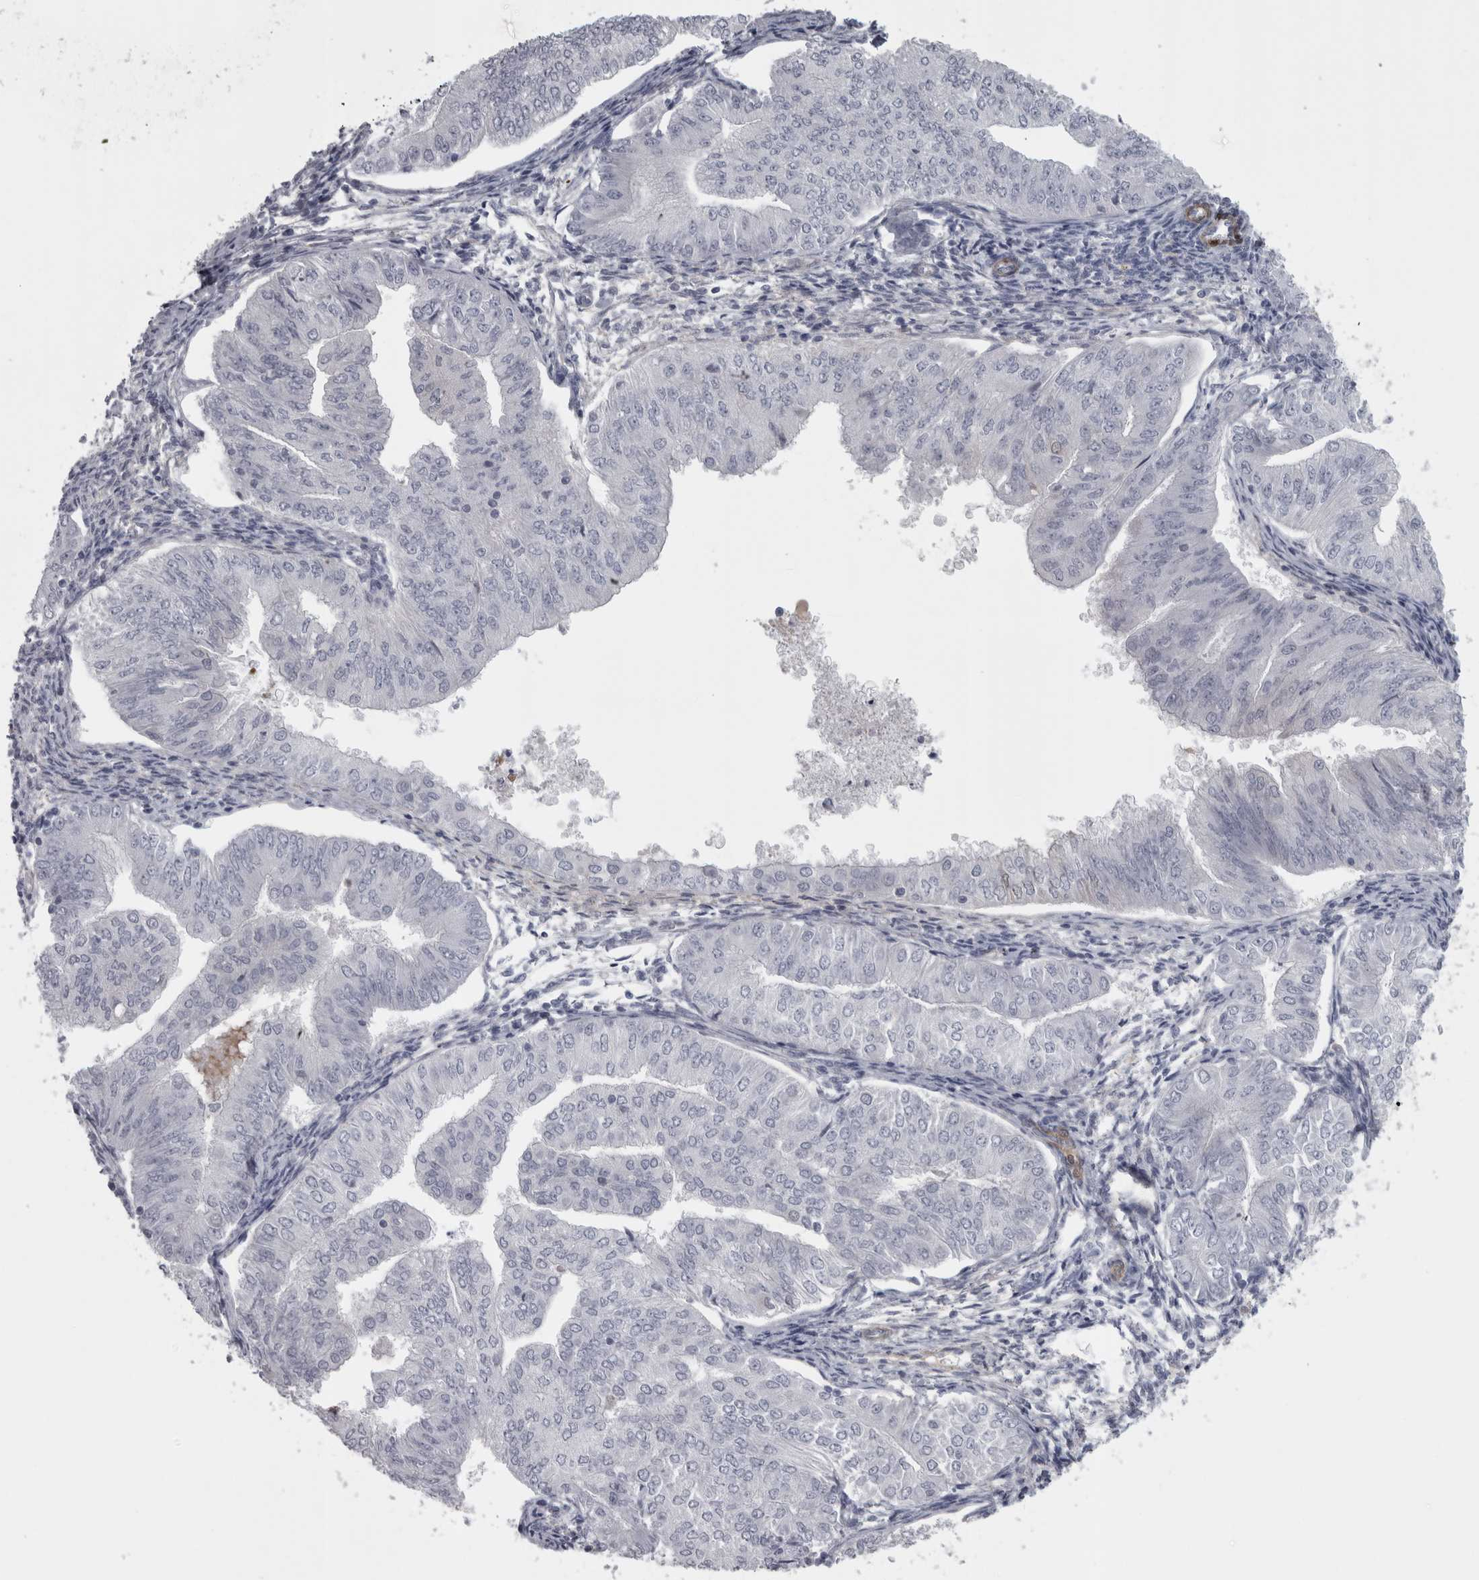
{"staining": {"intensity": "negative", "quantity": "none", "location": "none"}, "tissue": "endometrial cancer", "cell_type": "Tumor cells", "image_type": "cancer", "snomed": [{"axis": "morphology", "description": "Normal tissue, NOS"}, {"axis": "morphology", "description": "Adenocarcinoma, NOS"}, {"axis": "topography", "description": "Endometrium"}], "caption": "This is a micrograph of immunohistochemistry staining of adenocarcinoma (endometrial), which shows no positivity in tumor cells. (DAB immunohistochemistry (IHC) with hematoxylin counter stain).", "gene": "PPP1R12B", "patient": {"sex": "female", "age": 53}}